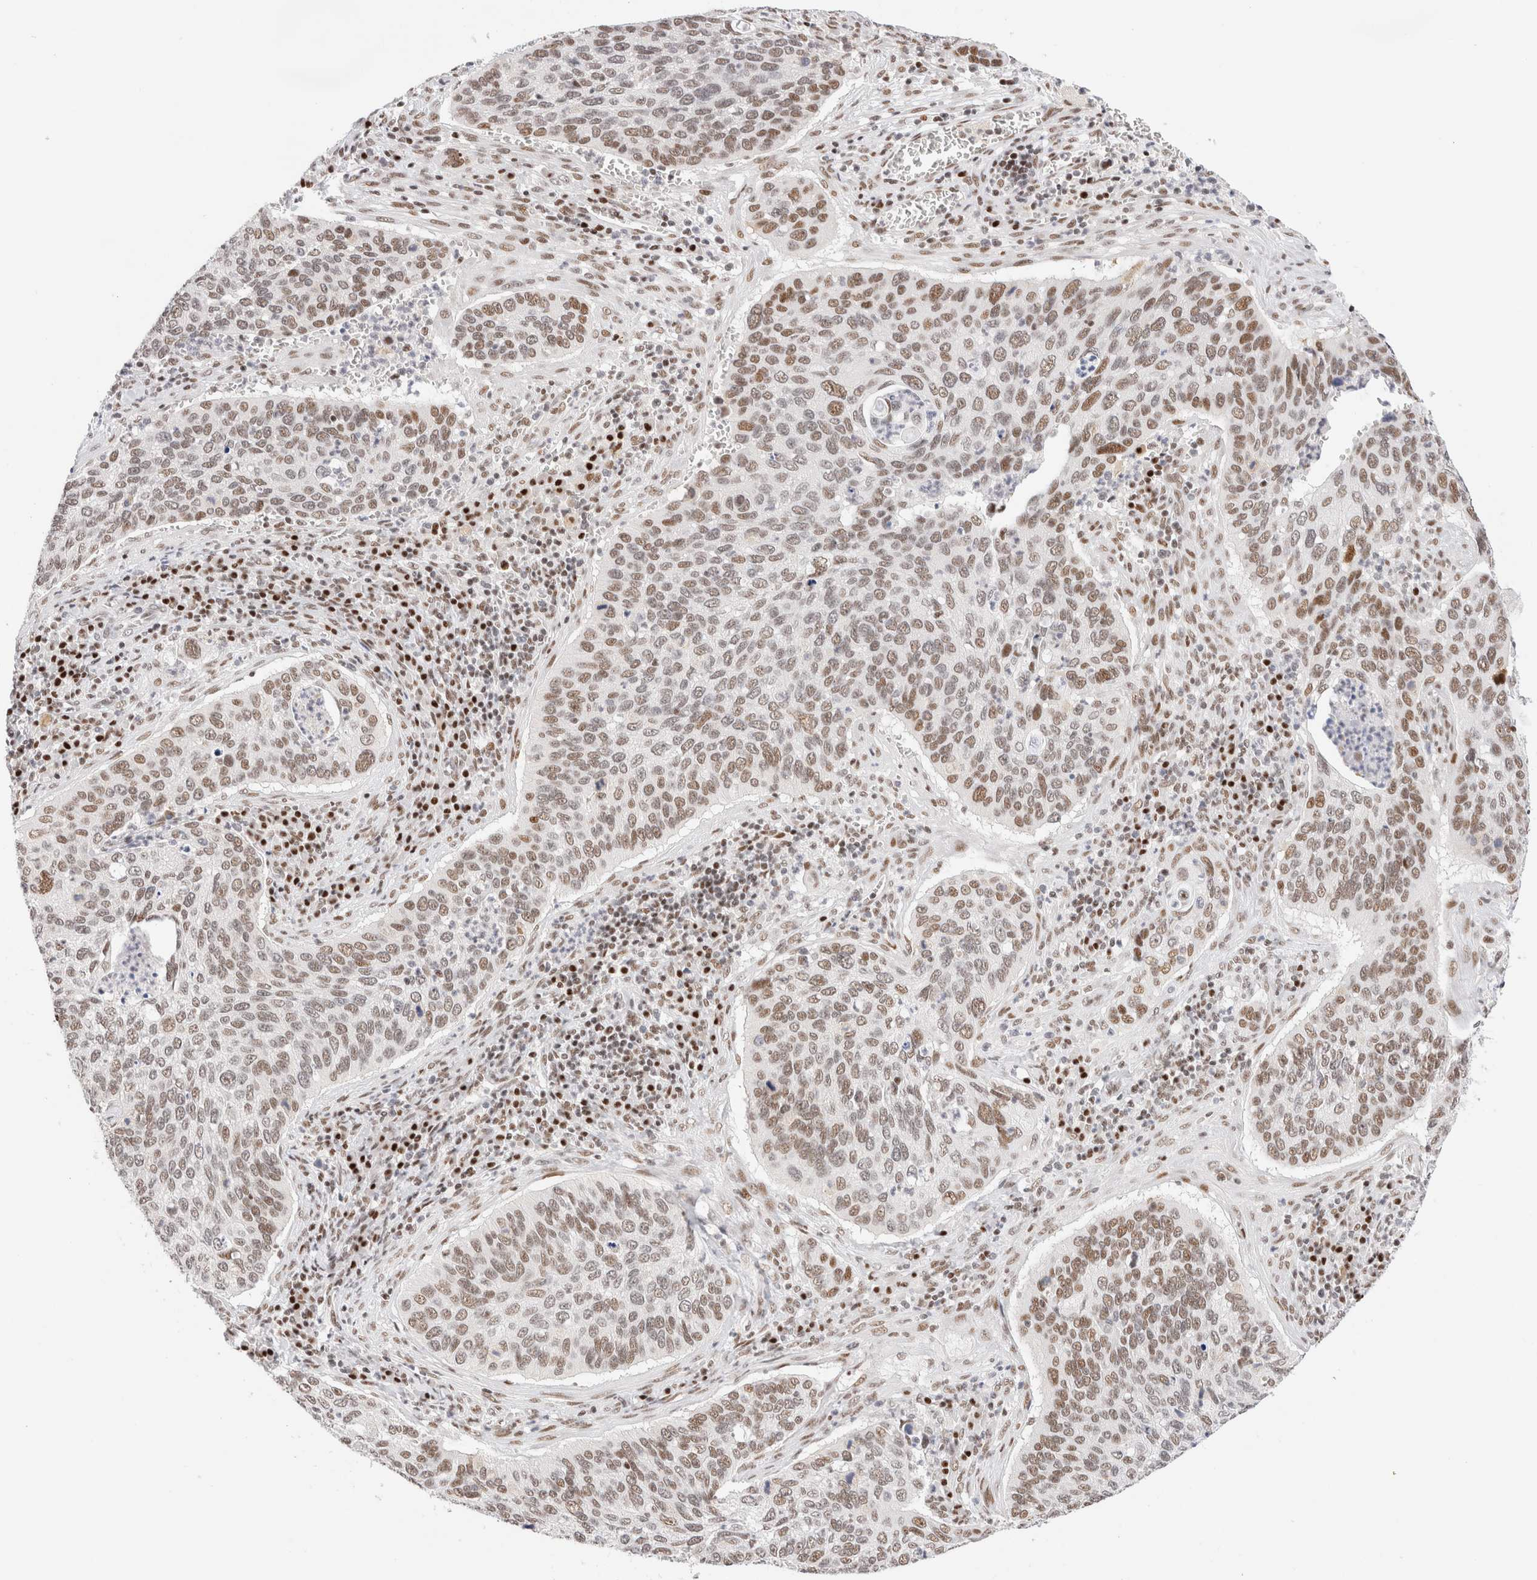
{"staining": {"intensity": "weak", "quantity": ">75%", "location": "nuclear"}, "tissue": "cervical cancer", "cell_type": "Tumor cells", "image_type": "cancer", "snomed": [{"axis": "morphology", "description": "Squamous cell carcinoma, NOS"}, {"axis": "topography", "description": "Cervix"}], "caption": "The photomicrograph shows a brown stain indicating the presence of a protein in the nuclear of tumor cells in cervical squamous cell carcinoma.", "gene": "ZNF282", "patient": {"sex": "female", "age": 53}}